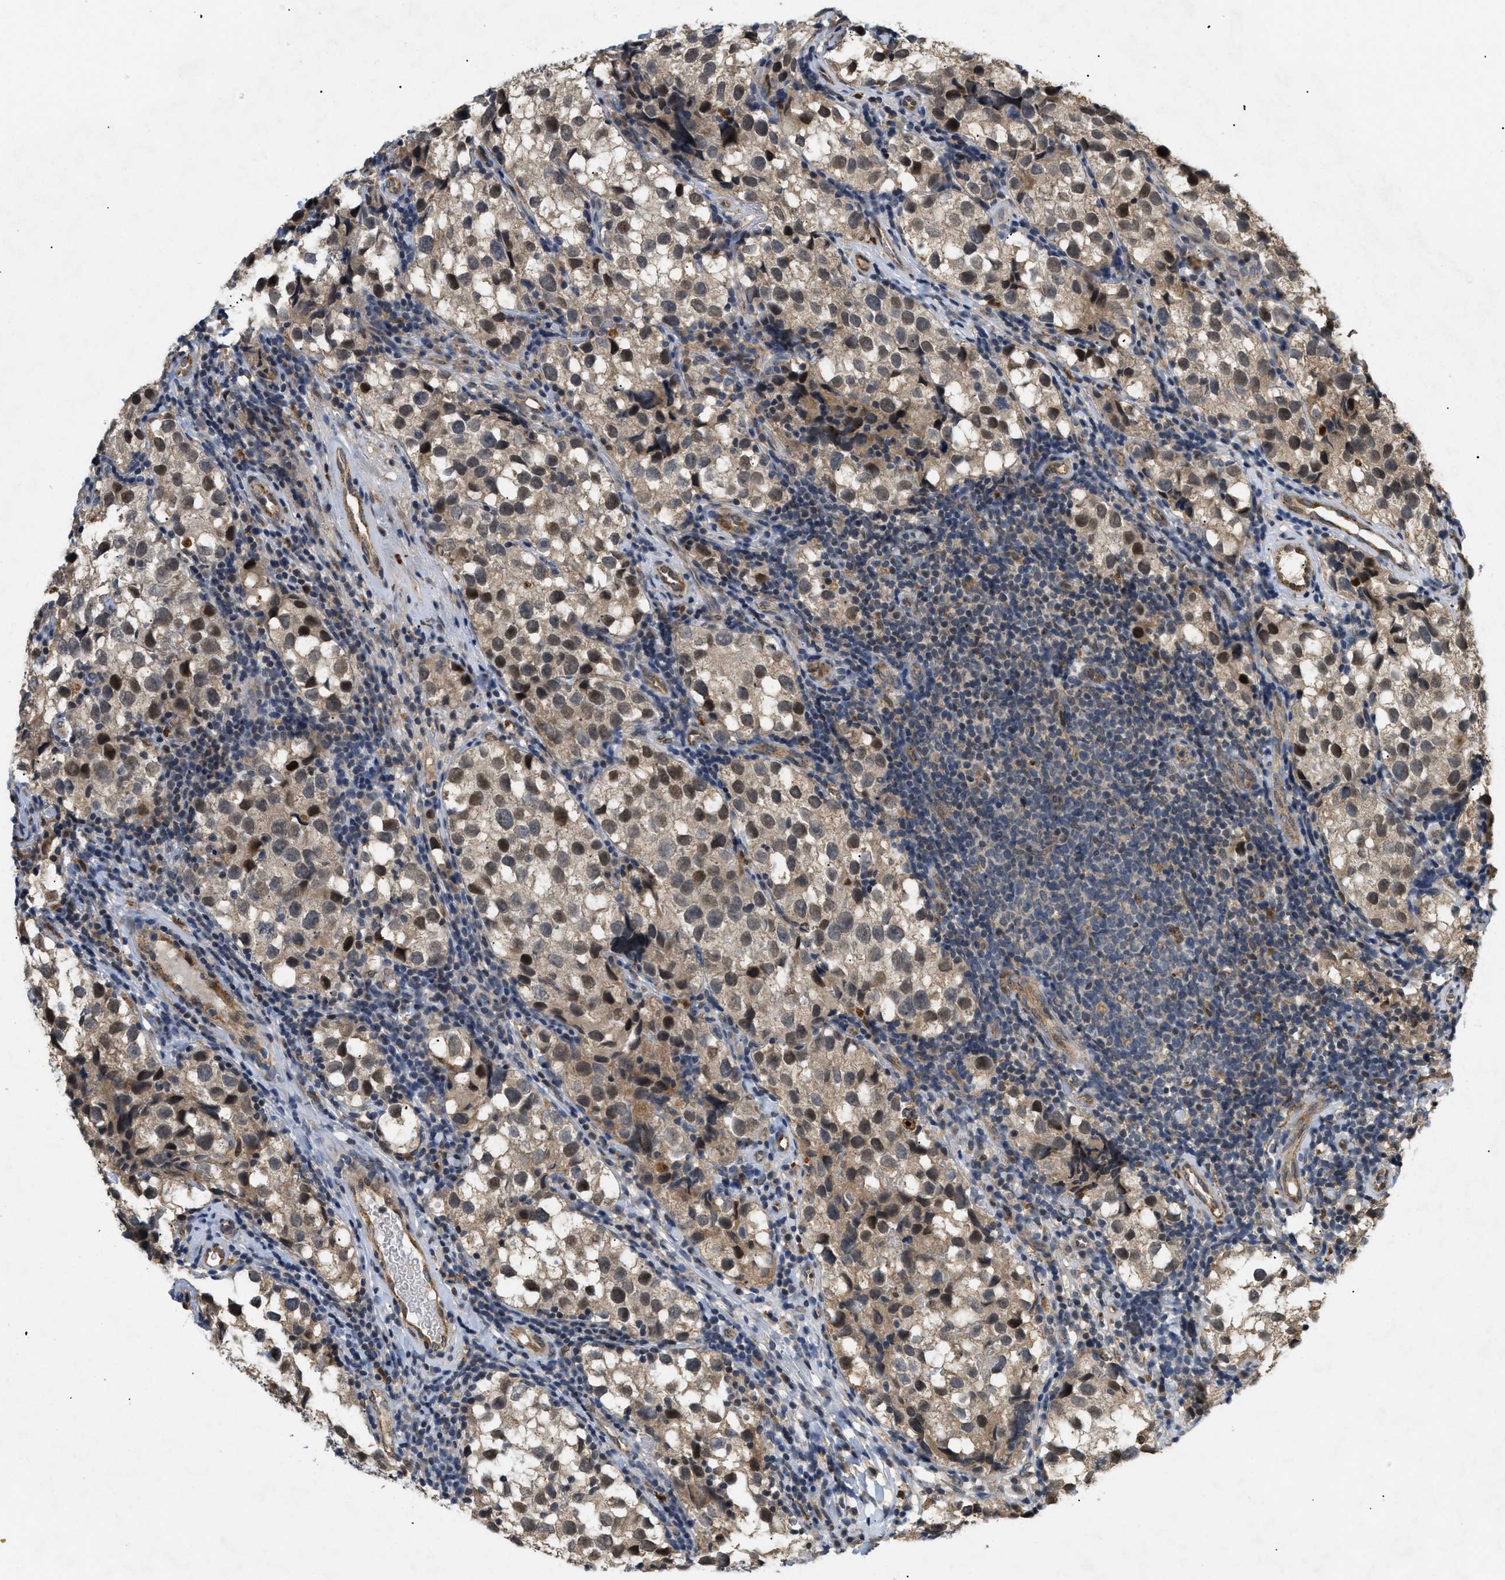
{"staining": {"intensity": "moderate", "quantity": ">75%", "location": "cytoplasmic/membranous,nuclear"}, "tissue": "testis cancer", "cell_type": "Tumor cells", "image_type": "cancer", "snomed": [{"axis": "morphology", "description": "Seminoma, NOS"}, {"axis": "topography", "description": "Testis"}], "caption": "Immunohistochemical staining of human seminoma (testis) shows moderate cytoplasmic/membranous and nuclear protein positivity in about >75% of tumor cells. (Brightfield microscopy of DAB IHC at high magnification).", "gene": "PDGFB", "patient": {"sex": "male", "age": 39}}